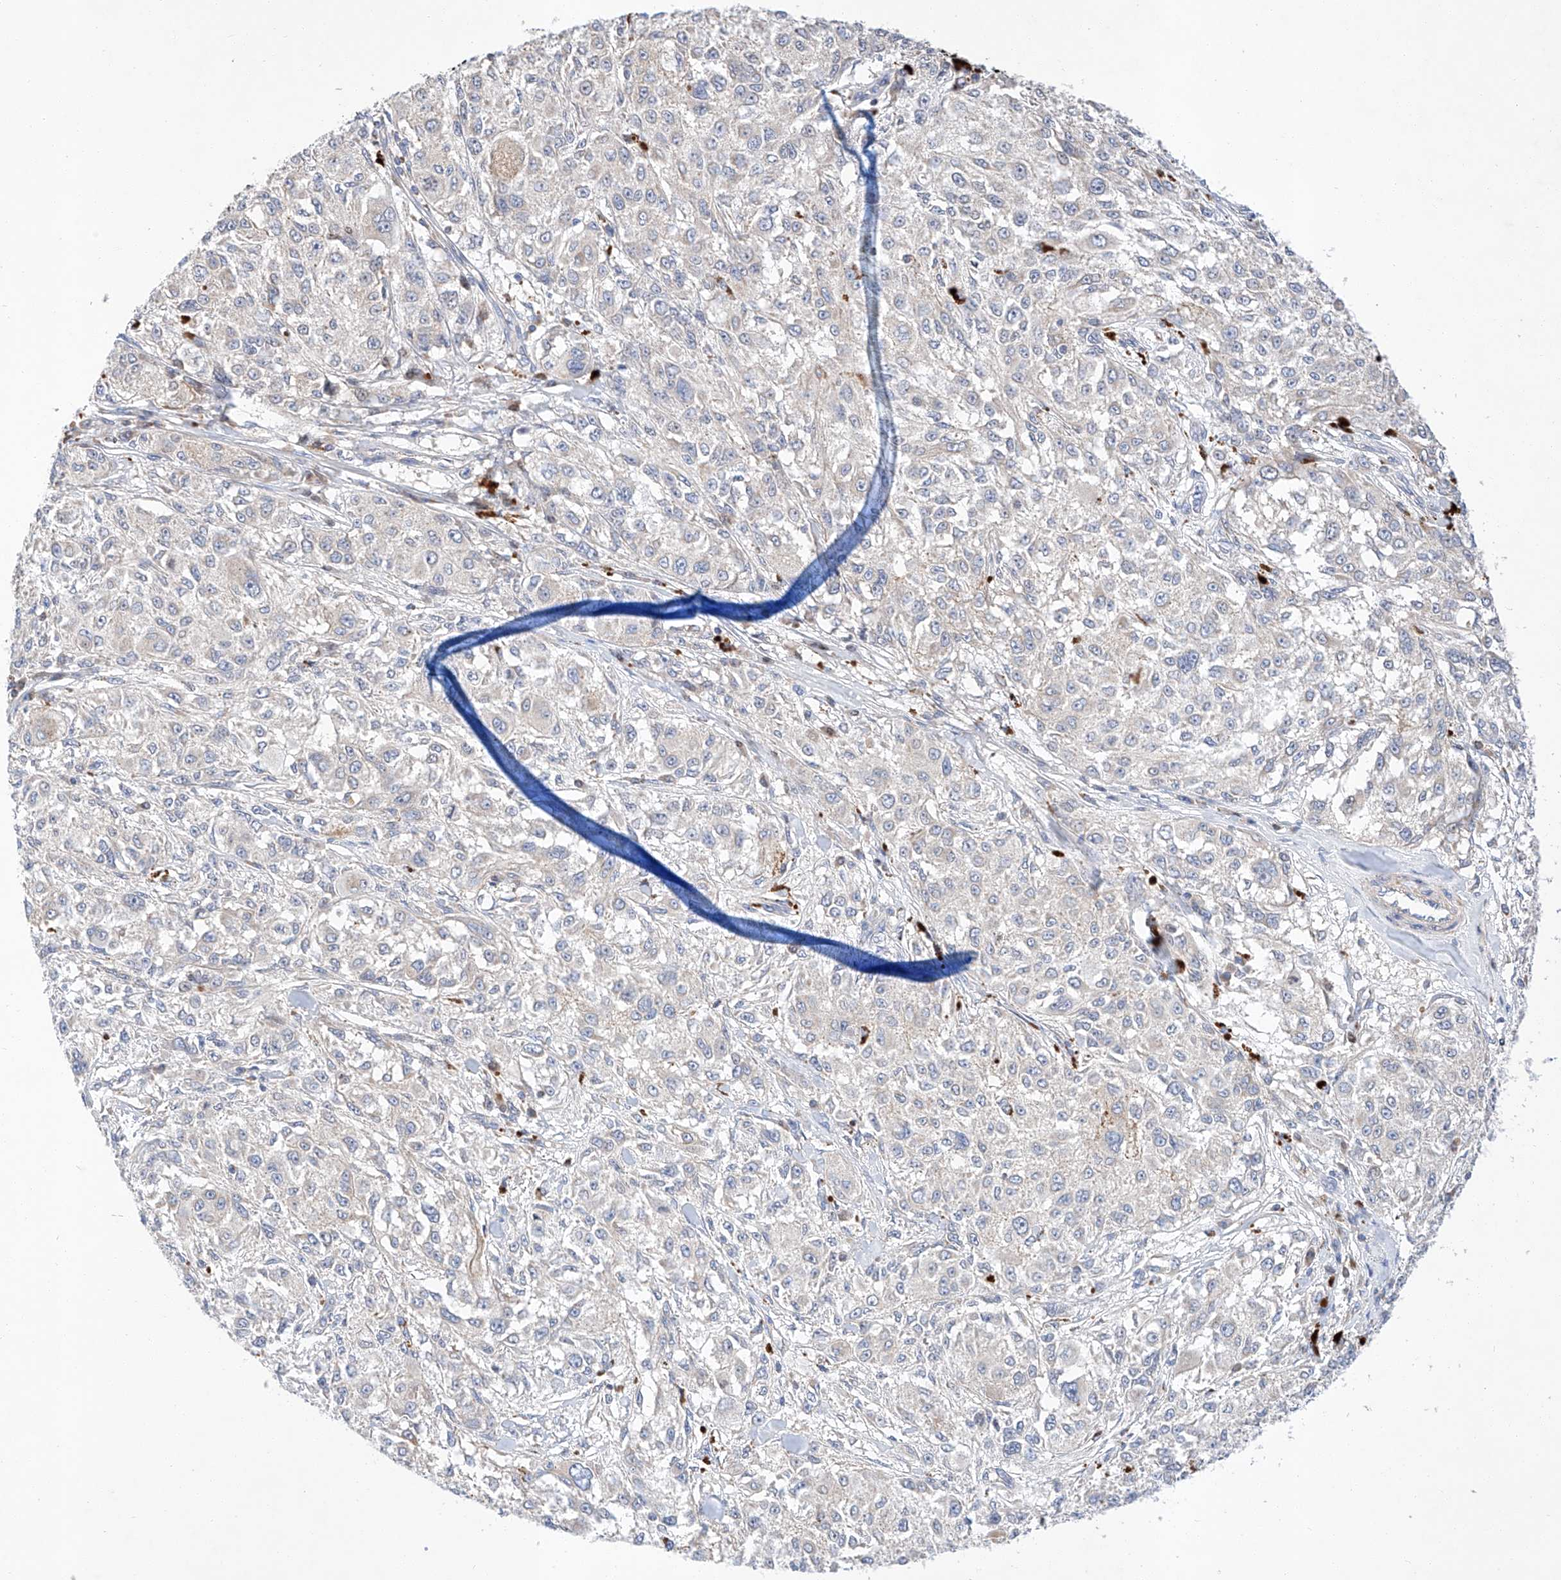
{"staining": {"intensity": "negative", "quantity": "none", "location": "none"}, "tissue": "melanoma", "cell_type": "Tumor cells", "image_type": "cancer", "snomed": [{"axis": "morphology", "description": "Necrosis, NOS"}, {"axis": "morphology", "description": "Malignant melanoma, NOS"}, {"axis": "topography", "description": "Skin"}], "caption": "This histopathology image is of melanoma stained with immunohistochemistry (IHC) to label a protein in brown with the nuclei are counter-stained blue. There is no expression in tumor cells.", "gene": "C6orf118", "patient": {"sex": "female", "age": 87}}